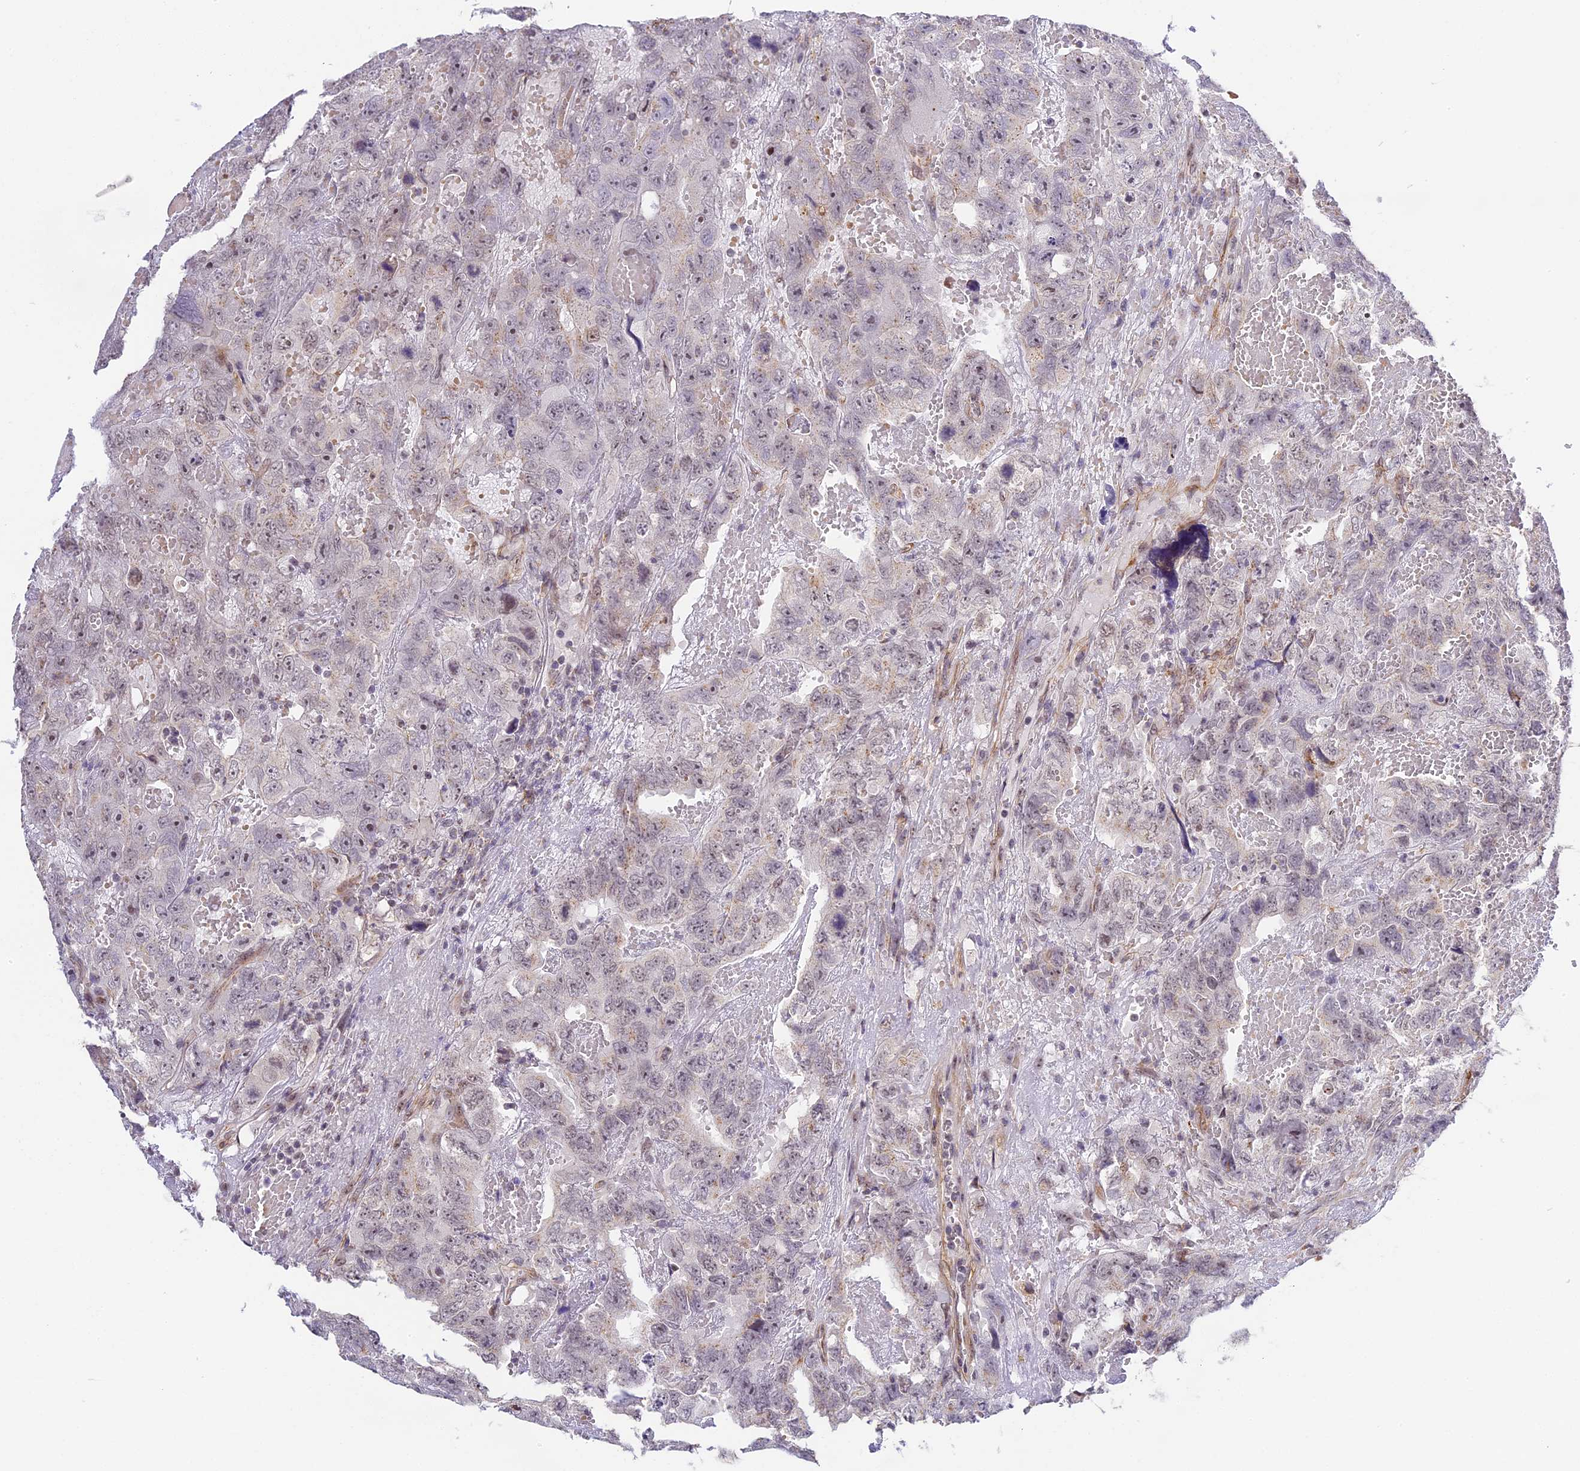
{"staining": {"intensity": "weak", "quantity": "<25%", "location": "nuclear"}, "tissue": "testis cancer", "cell_type": "Tumor cells", "image_type": "cancer", "snomed": [{"axis": "morphology", "description": "Carcinoma, Embryonal, NOS"}, {"axis": "topography", "description": "Testis"}], "caption": "Immunohistochemistry (IHC) micrograph of neoplastic tissue: testis cancer (embryonal carcinoma) stained with DAB (3,3'-diaminobenzidine) displays no significant protein positivity in tumor cells.", "gene": "HEATR5B", "patient": {"sex": "male", "age": 45}}